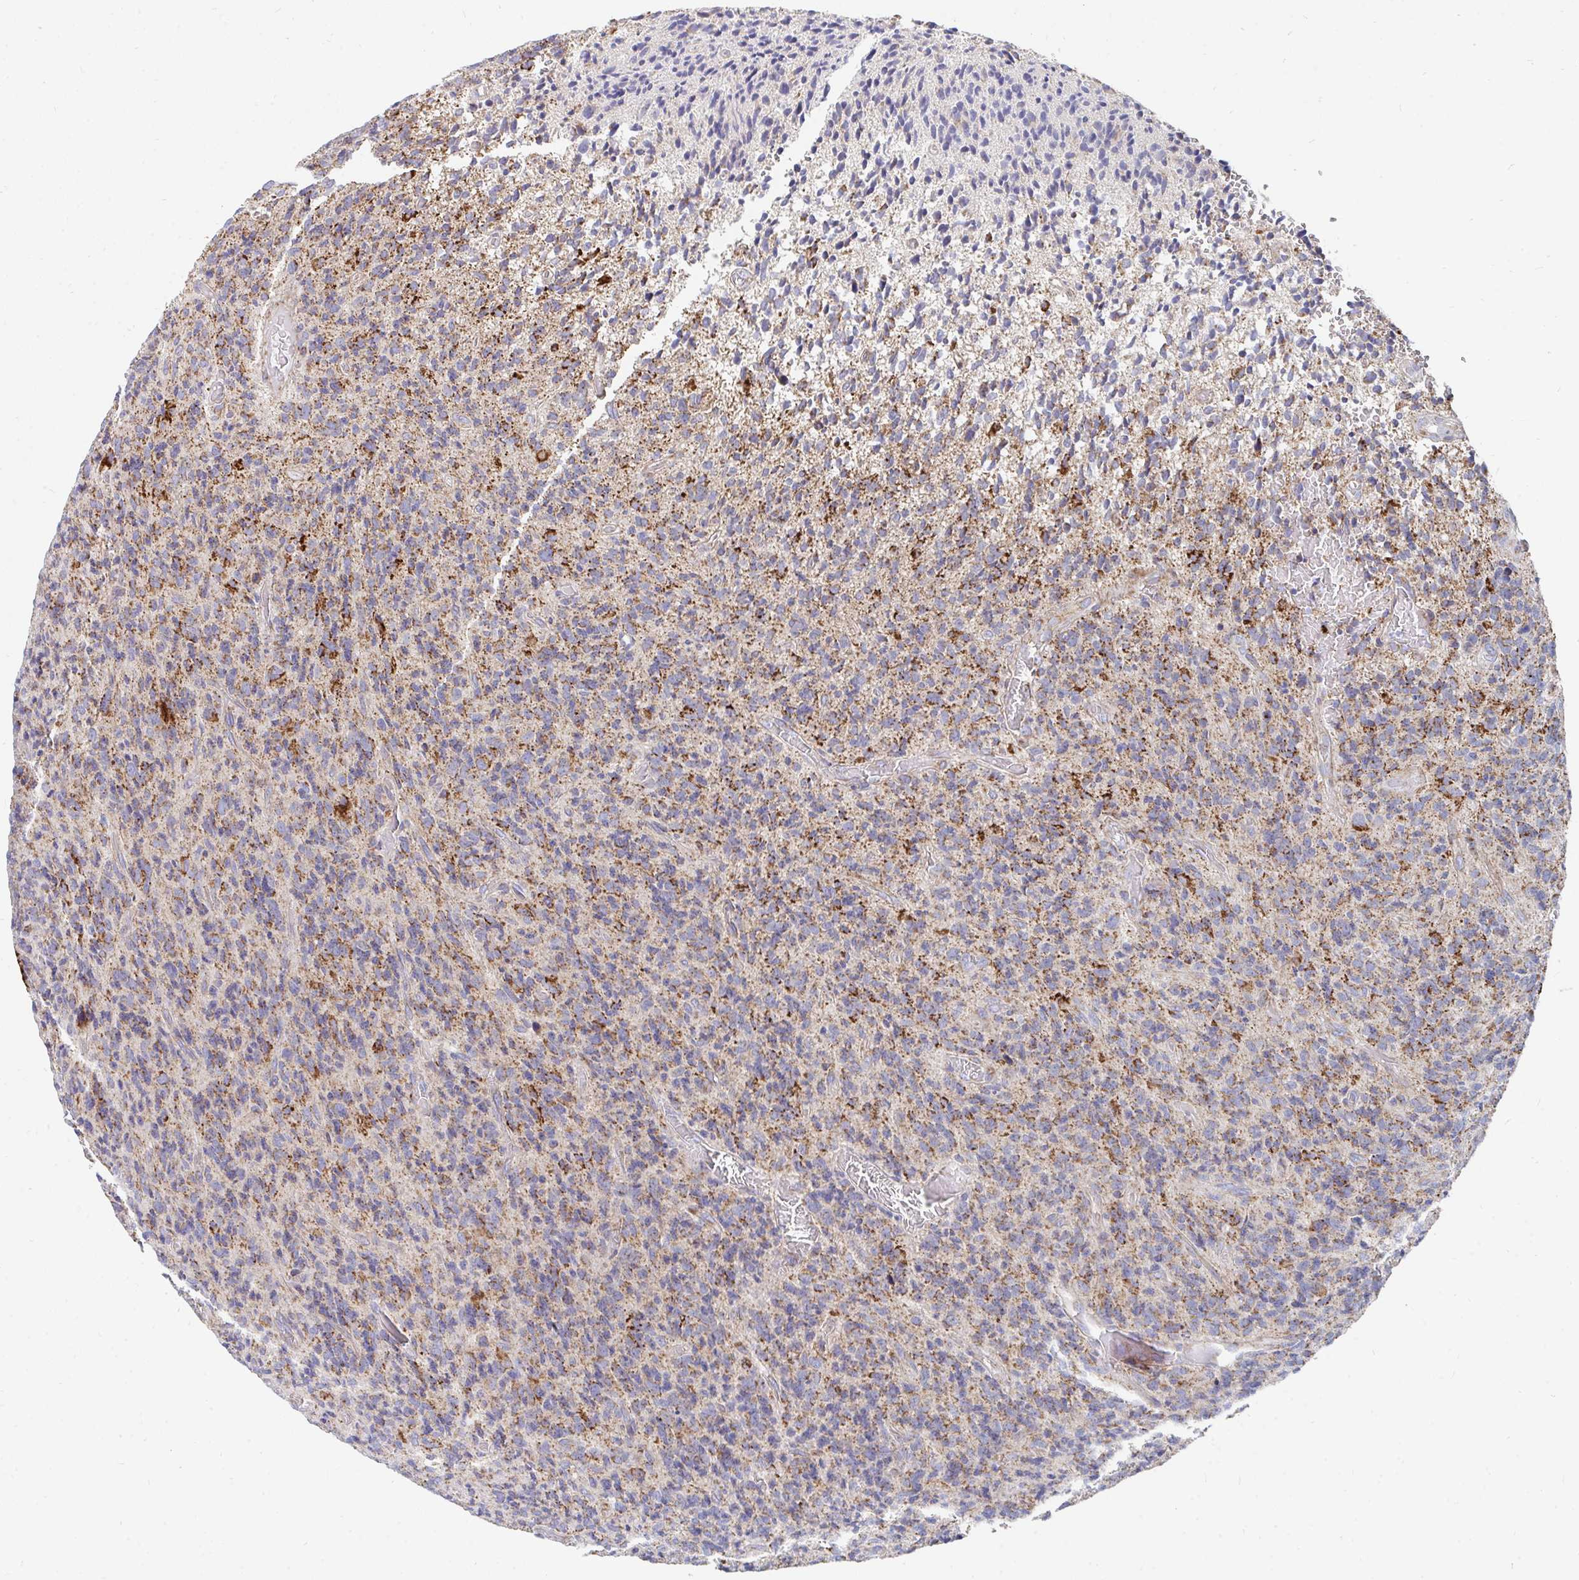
{"staining": {"intensity": "moderate", "quantity": "<25%", "location": "cytoplasmic/membranous"}, "tissue": "glioma", "cell_type": "Tumor cells", "image_type": "cancer", "snomed": [{"axis": "morphology", "description": "Glioma, malignant, High grade"}, {"axis": "topography", "description": "Brain"}], "caption": "Protein analysis of glioma tissue shows moderate cytoplasmic/membranous expression in approximately <25% of tumor cells. The protein is stained brown, and the nuclei are stained in blue (DAB (3,3'-diaminobenzidine) IHC with brightfield microscopy, high magnification).", "gene": "PC", "patient": {"sex": "male", "age": 76}}